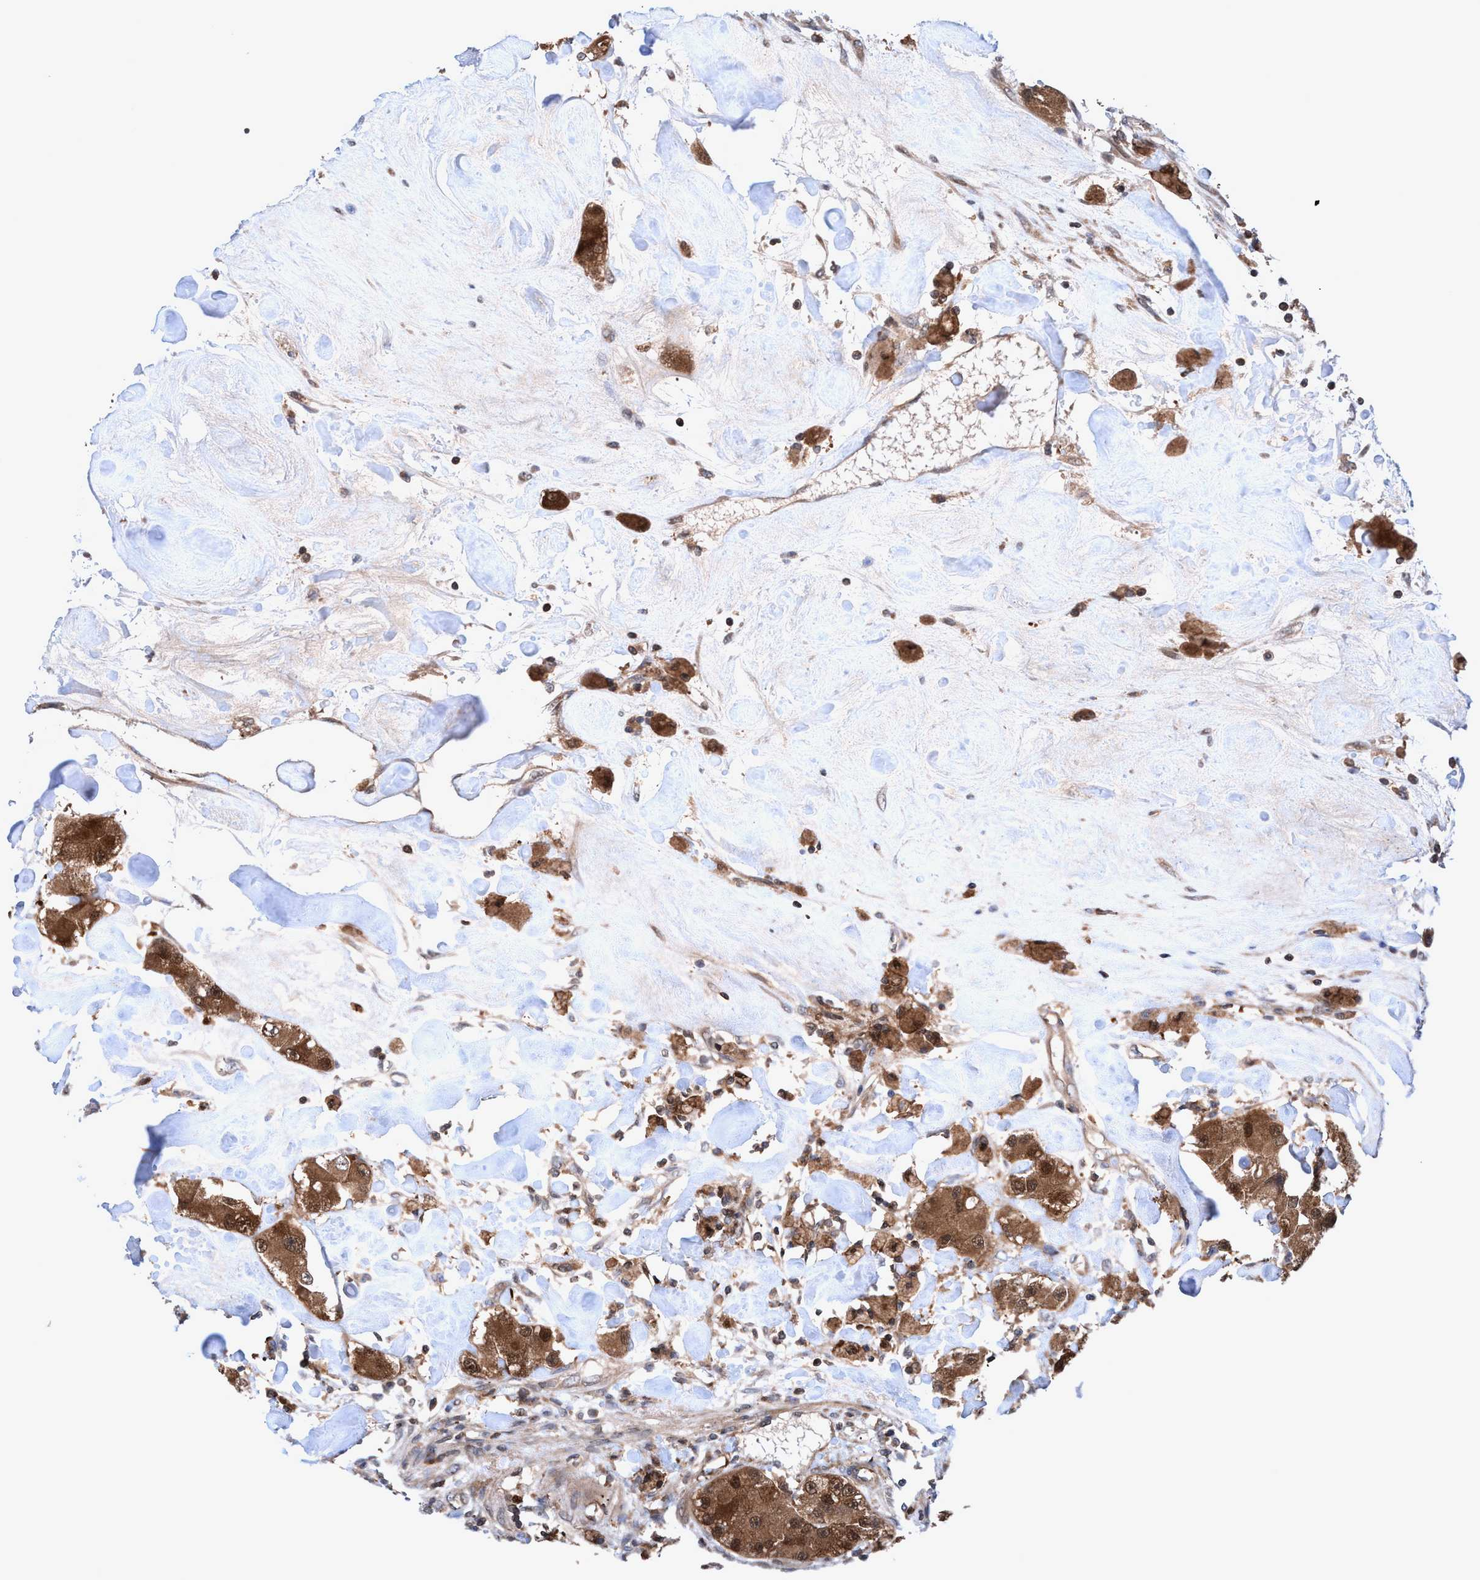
{"staining": {"intensity": "moderate", "quantity": ">75%", "location": "cytoplasmic/membranous,nuclear"}, "tissue": "carcinoid", "cell_type": "Tumor cells", "image_type": "cancer", "snomed": [{"axis": "morphology", "description": "Carcinoid, malignant, NOS"}, {"axis": "topography", "description": "Pancreas"}], "caption": "Protein expression analysis of malignant carcinoid shows moderate cytoplasmic/membranous and nuclear positivity in approximately >75% of tumor cells.", "gene": "GLOD4", "patient": {"sex": "male", "age": 41}}